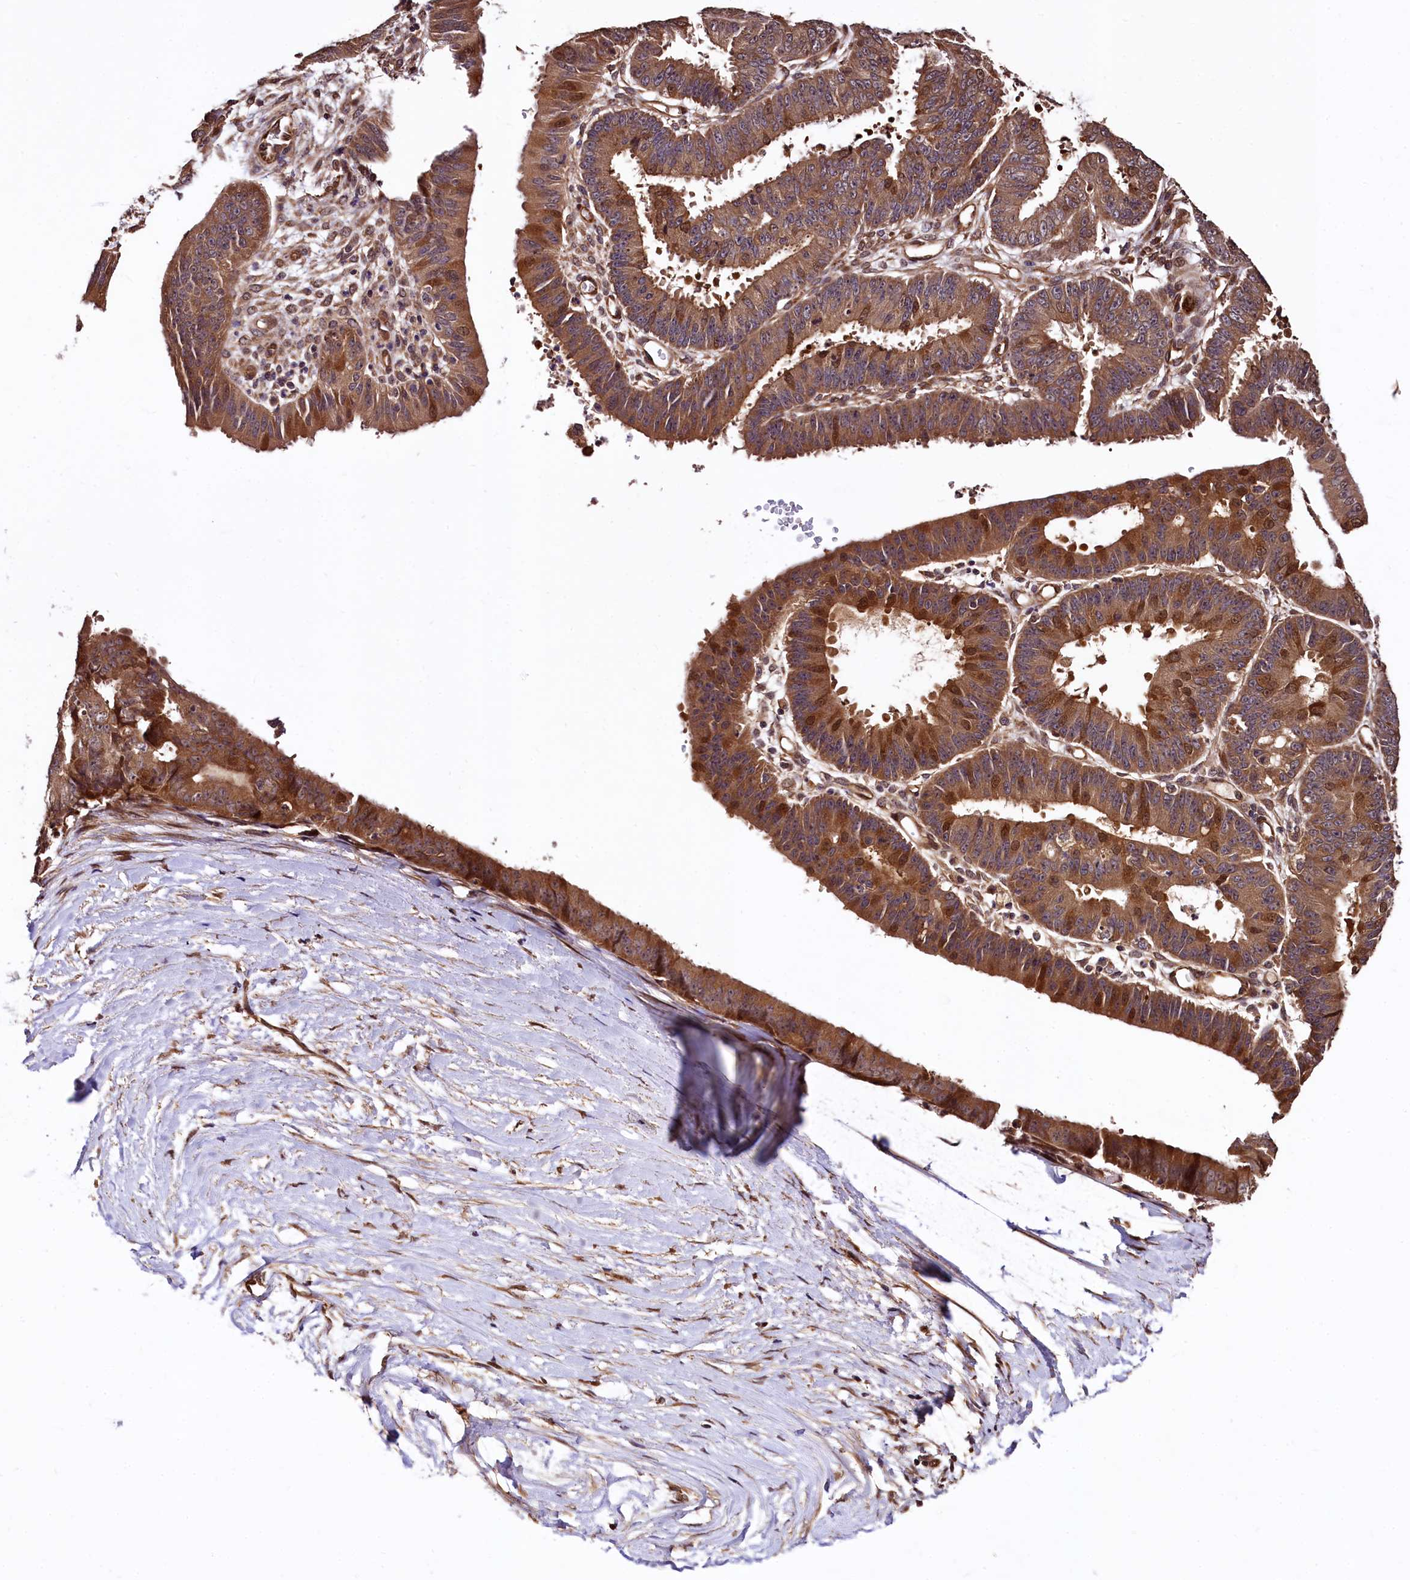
{"staining": {"intensity": "moderate", "quantity": ">75%", "location": "cytoplasmic/membranous,nuclear"}, "tissue": "ovarian cancer", "cell_type": "Tumor cells", "image_type": "cancer", "snomed": [{"axis": "morphology", "description": "Carcinoma, endometroid"}, {"axis": "topography", "description": "Appendix"}, {"axis": "topography", "description": "Ovary"}], "caption": "Ovarian cancer stained for a protein demonstrates moderate cytoplasmic/membranous and nuclear positivity in tumor cells.", "gene": "TBCEL", "patient": {"sex": "female", "age": 42}}